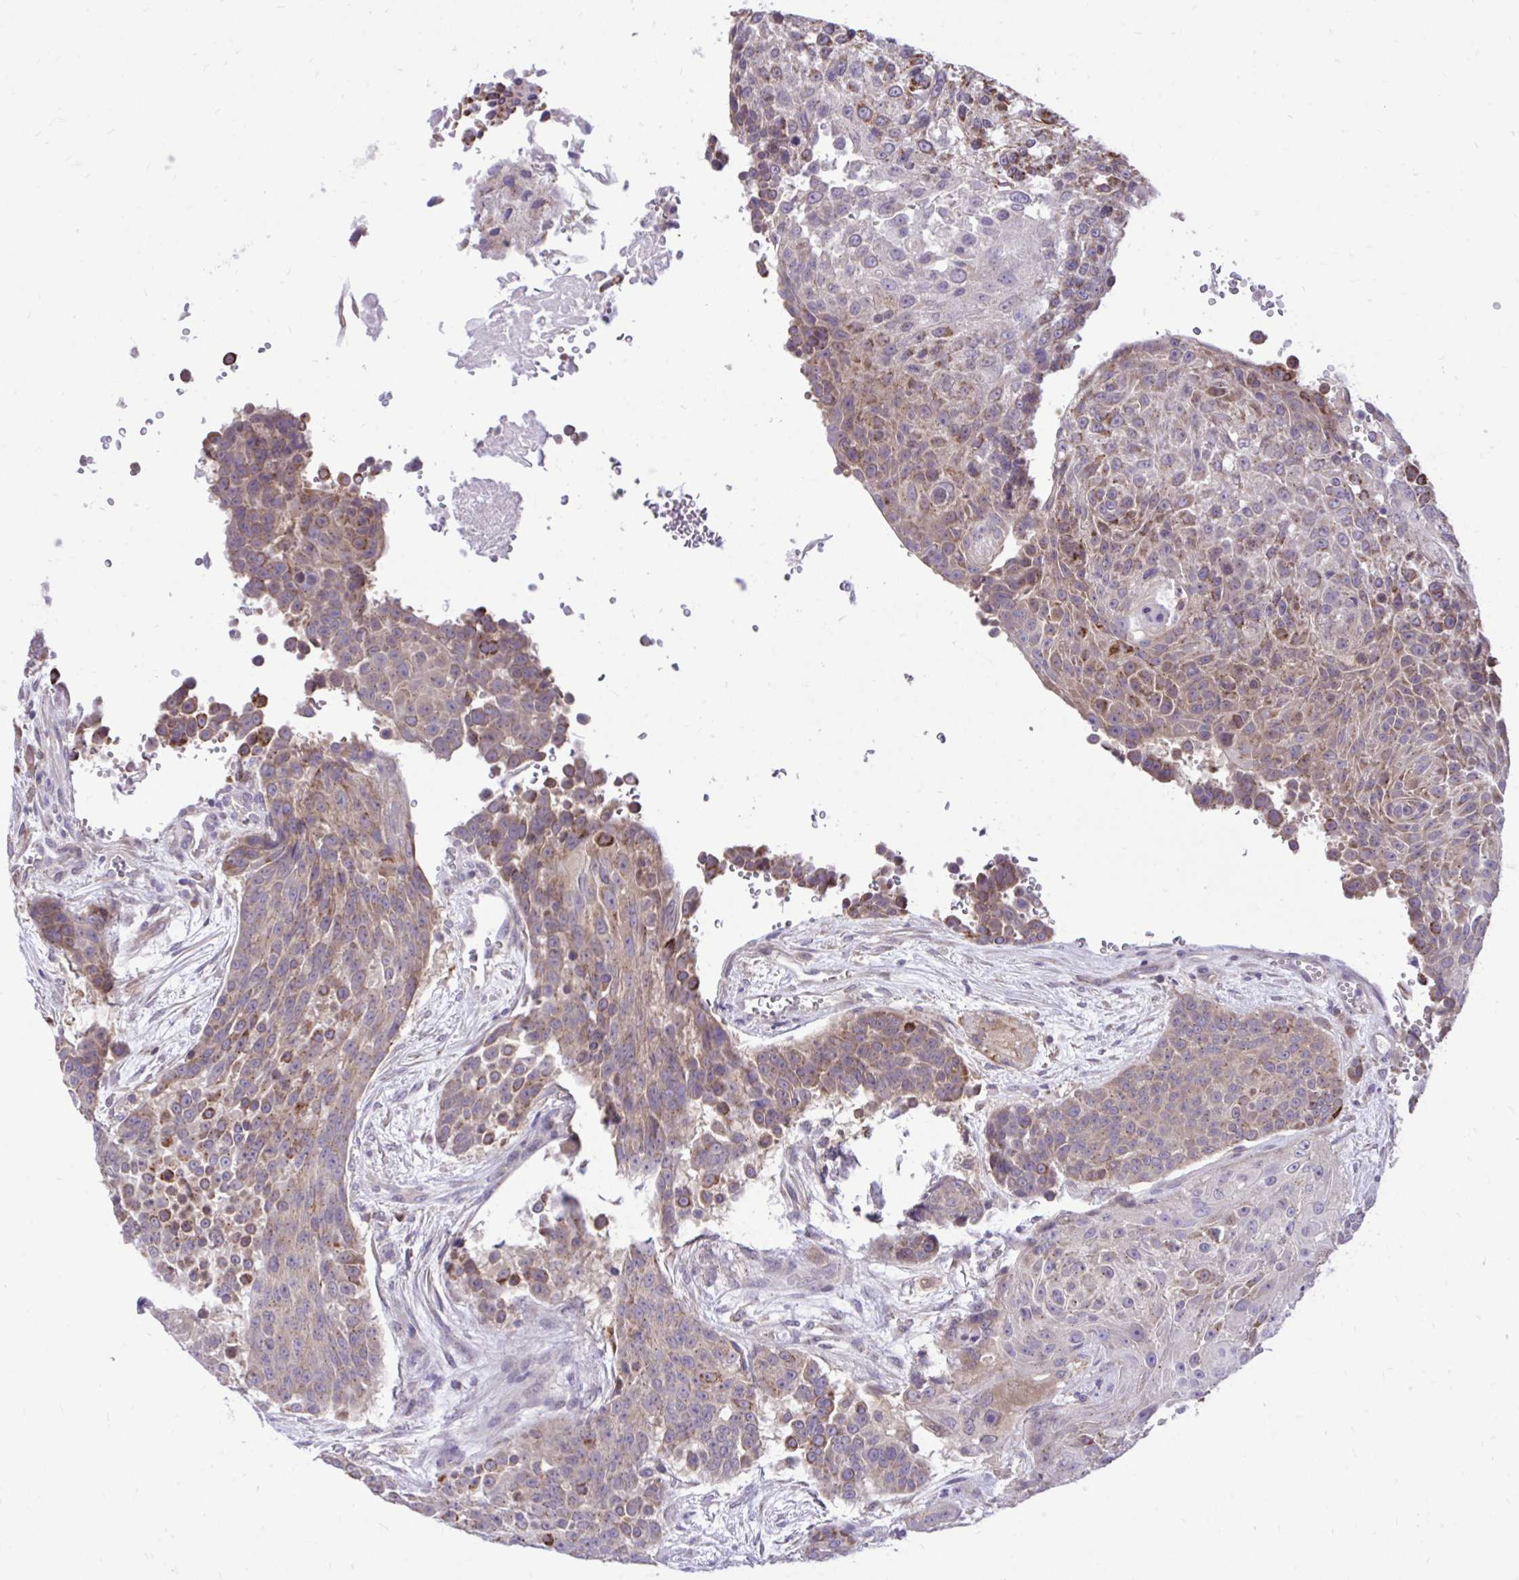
{"staining": {"intensity": "moderate", "quantity": "25%-75%", "location": "cytoplasmic/membranous"}, "tissue": "urothelial cancer", "cell_type": "Tumor cells", "image_type": "cancer", "snomed": [{"axis": "morphology", "description": "Urothelial carcinoma, High grade"}, {"axis": "topography", "description": "Urinary bladder"}], "caption": "Human urothelial cancer stained with a brown dye exhibits moderate cytoplasmic/membranous positive expression in about 25%-75% of tumor cells.", "gene": "CEACAM18", "patient": {"sex": "female", "age": 63}}